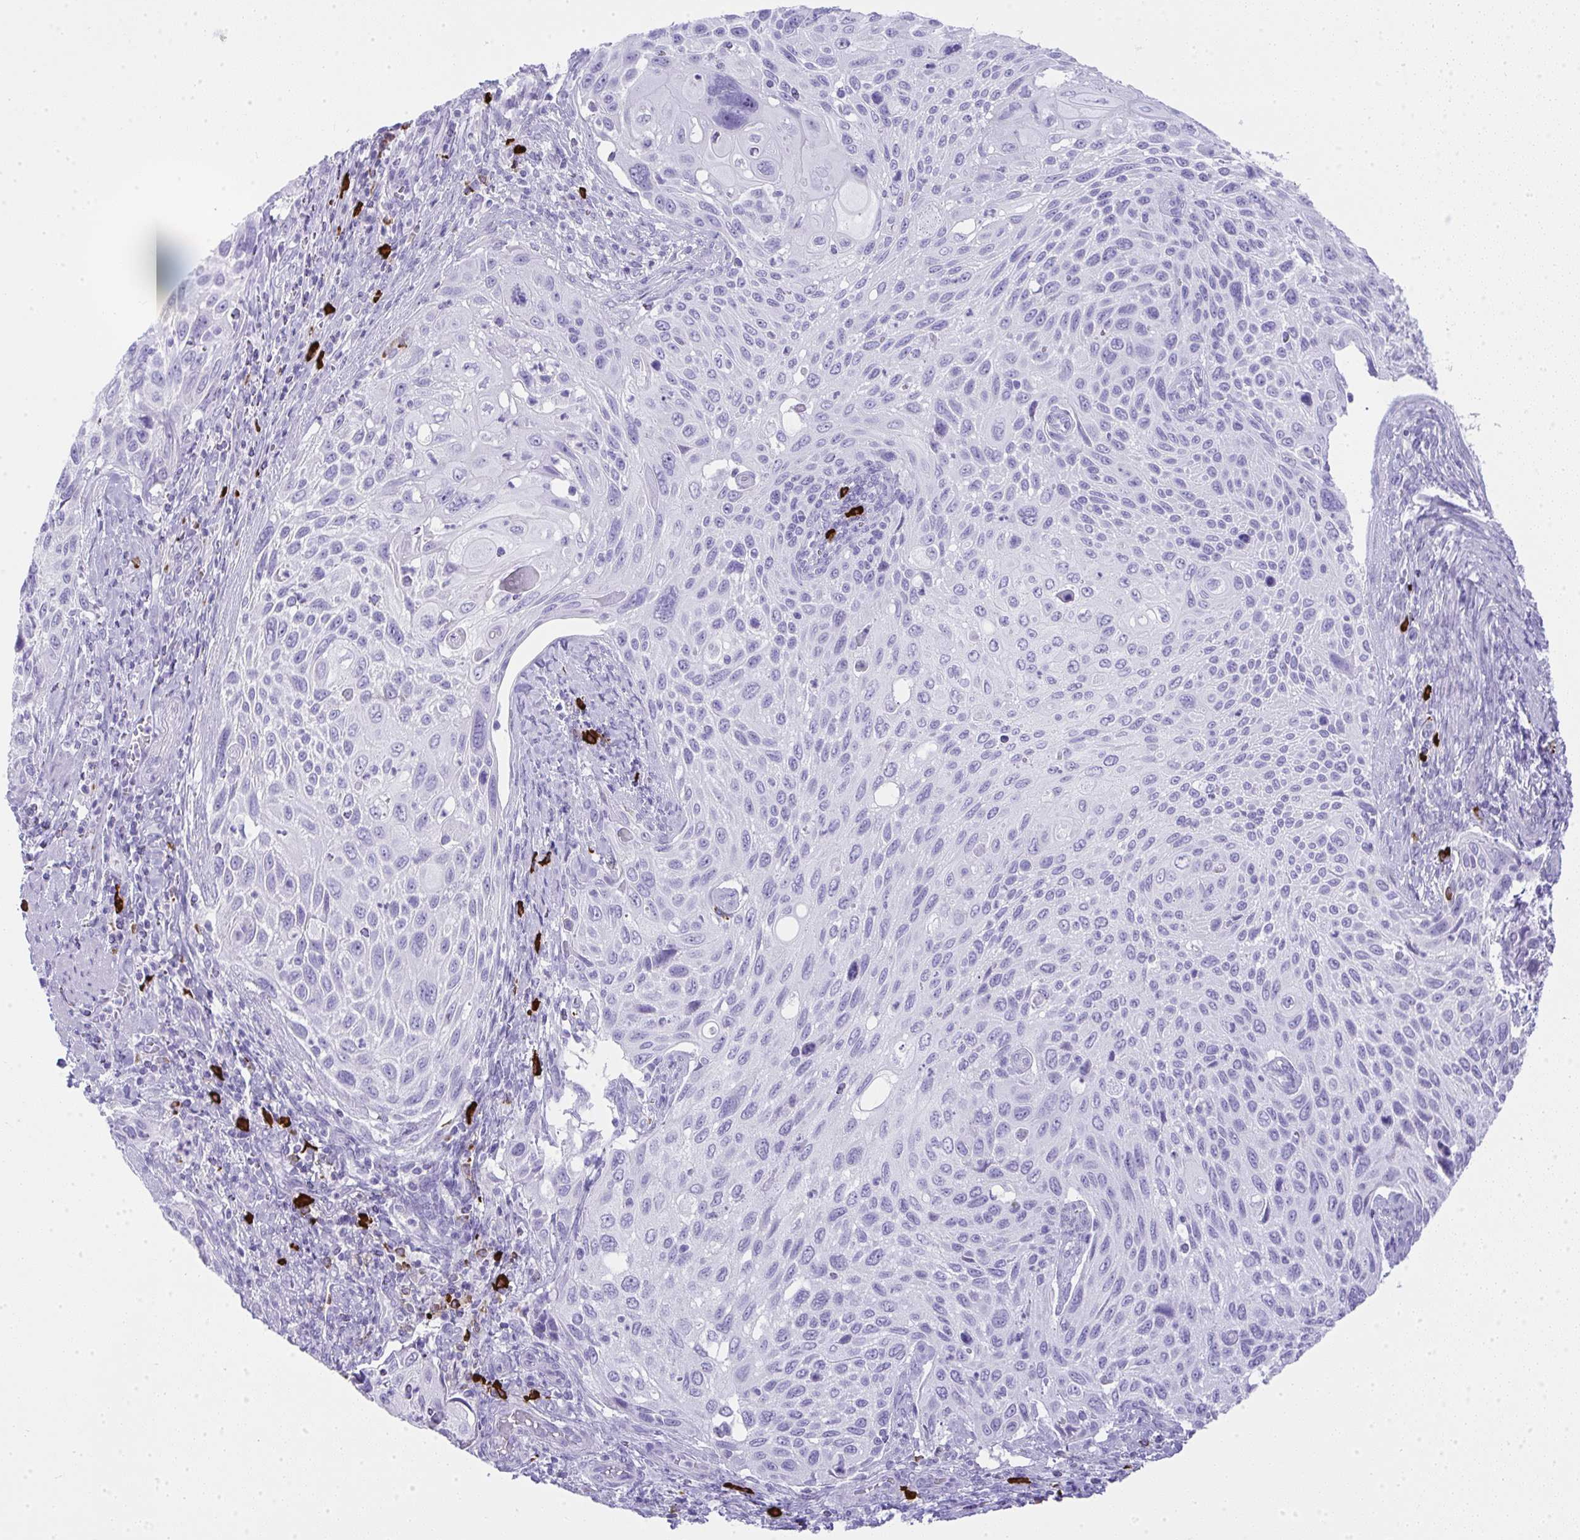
{"staining": {"intensity": "negative", "quantity": "none", "location": "none"}, "tissue": "cervical cancer", "cell_type": "Tumor cells", "image_type": "cancer", "snomed": [{"axis": "morphology", "description": "Squamous cell carcinoma, NOS"}, {"axis": "topography", "description": "Cervix"}], "caption": "IHC micrograph of neoplastic tissue: human cervical squamous cell carcinoma stained with DAB reveals no significant protein positivity in tumor cells.", "gene": "CDADC1", "patient": {"sex": "female", "age": 70}}